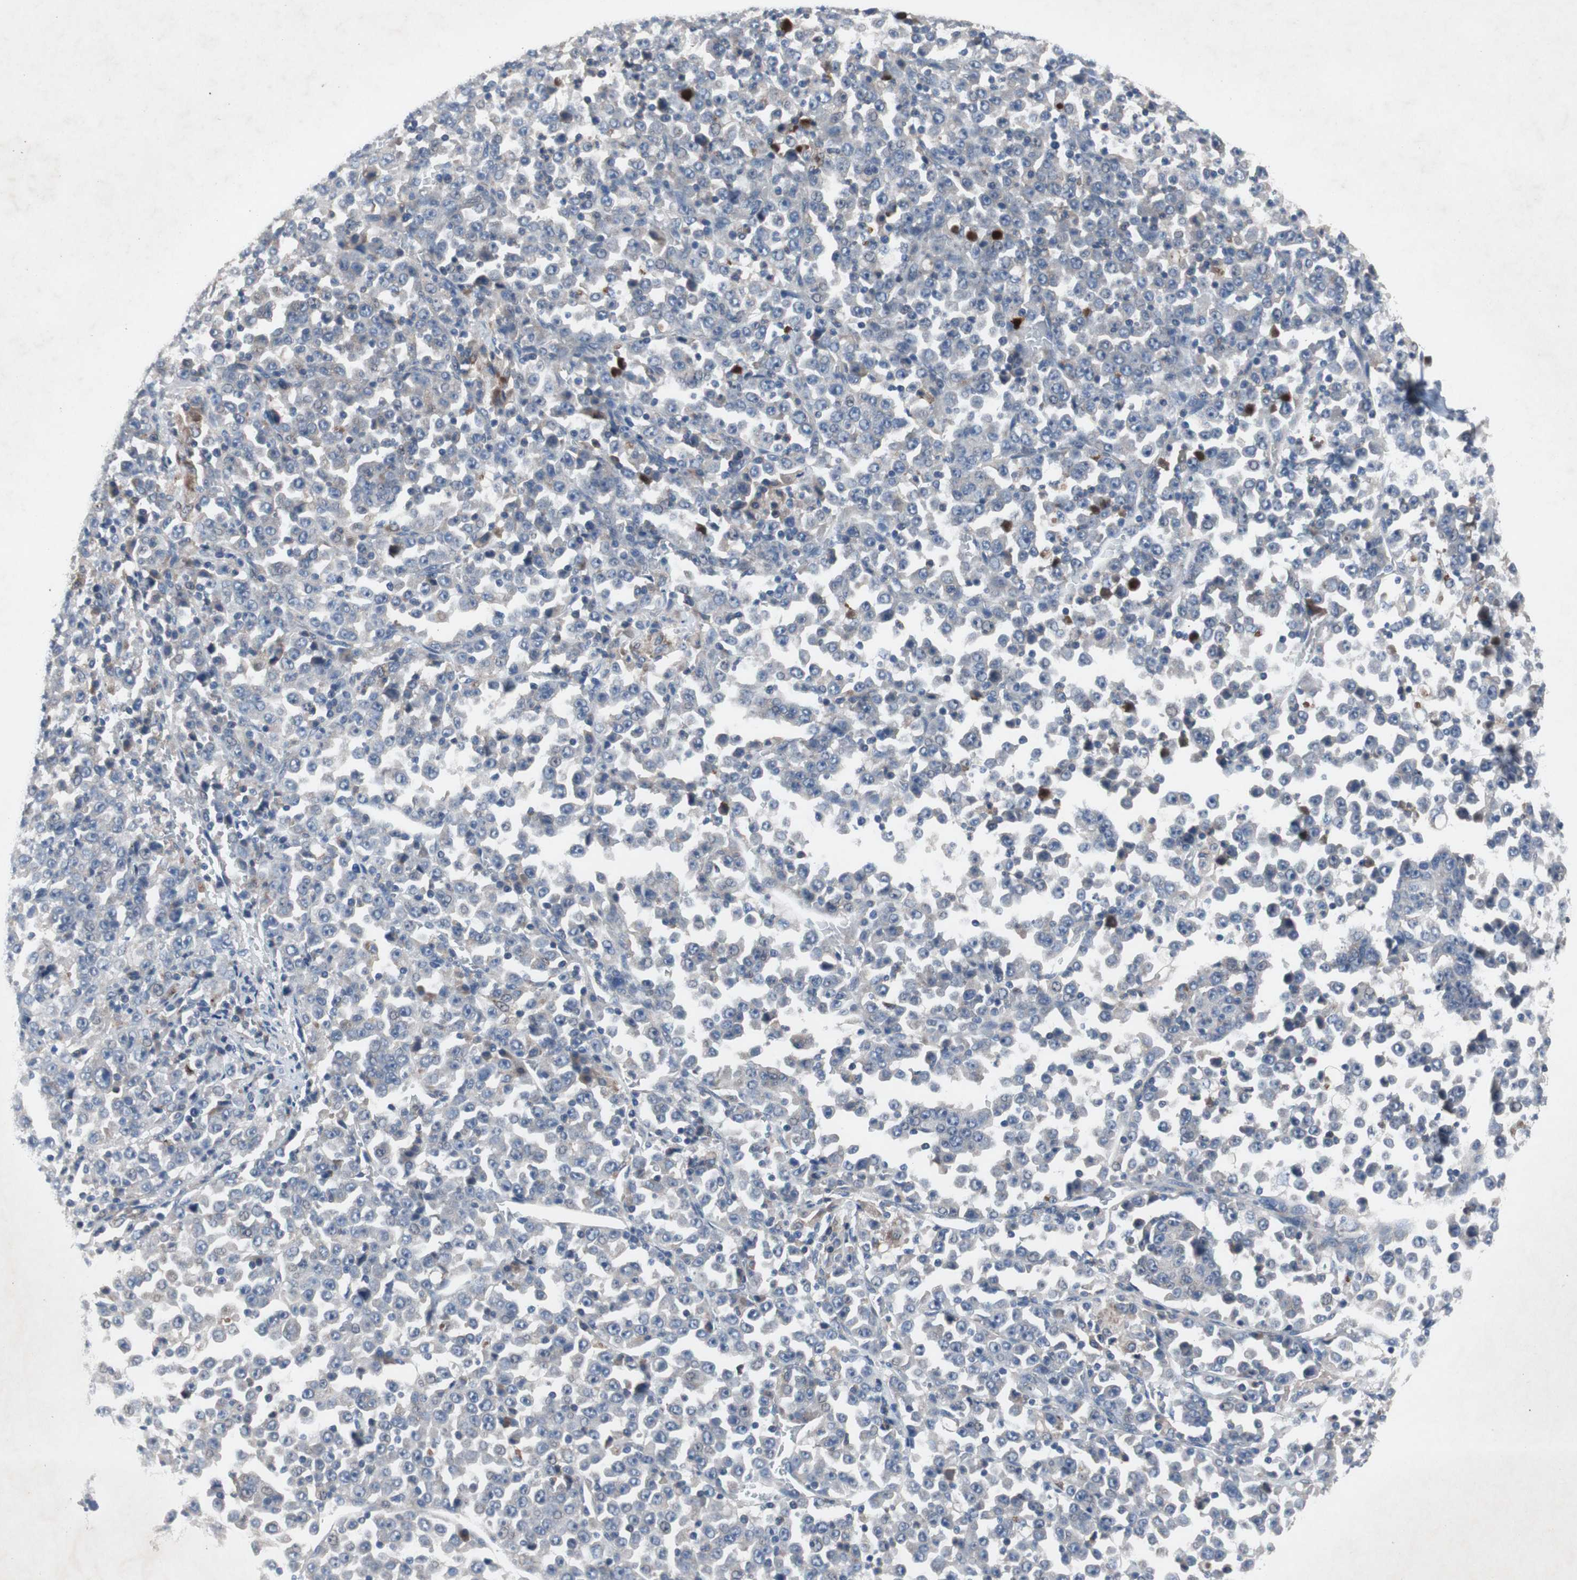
{"staining": {"intensity": "negative", "quantity": "none", "location": "none"}, "tissue": "stomach cancer", "cell_type": "Tumor cells", "image_type": "cancer", "snomed": [{"axis": "morphology", "description": "Normal tissue, NOS"}, {"axis": "morphology", "description": "Adenocarcinoma, NOS"}, {"axis": "topography", "description": "Stomach, upper"}, {"axis": "topography", "description": "Stomach"}], "caption": "DAB immunohistochemical staining of human stomach cancer (adenocarcinoma) shows no significant staining in tumor cells.", "gene": "MUTYH", "patient": {"sex": "male", "age": 59}}